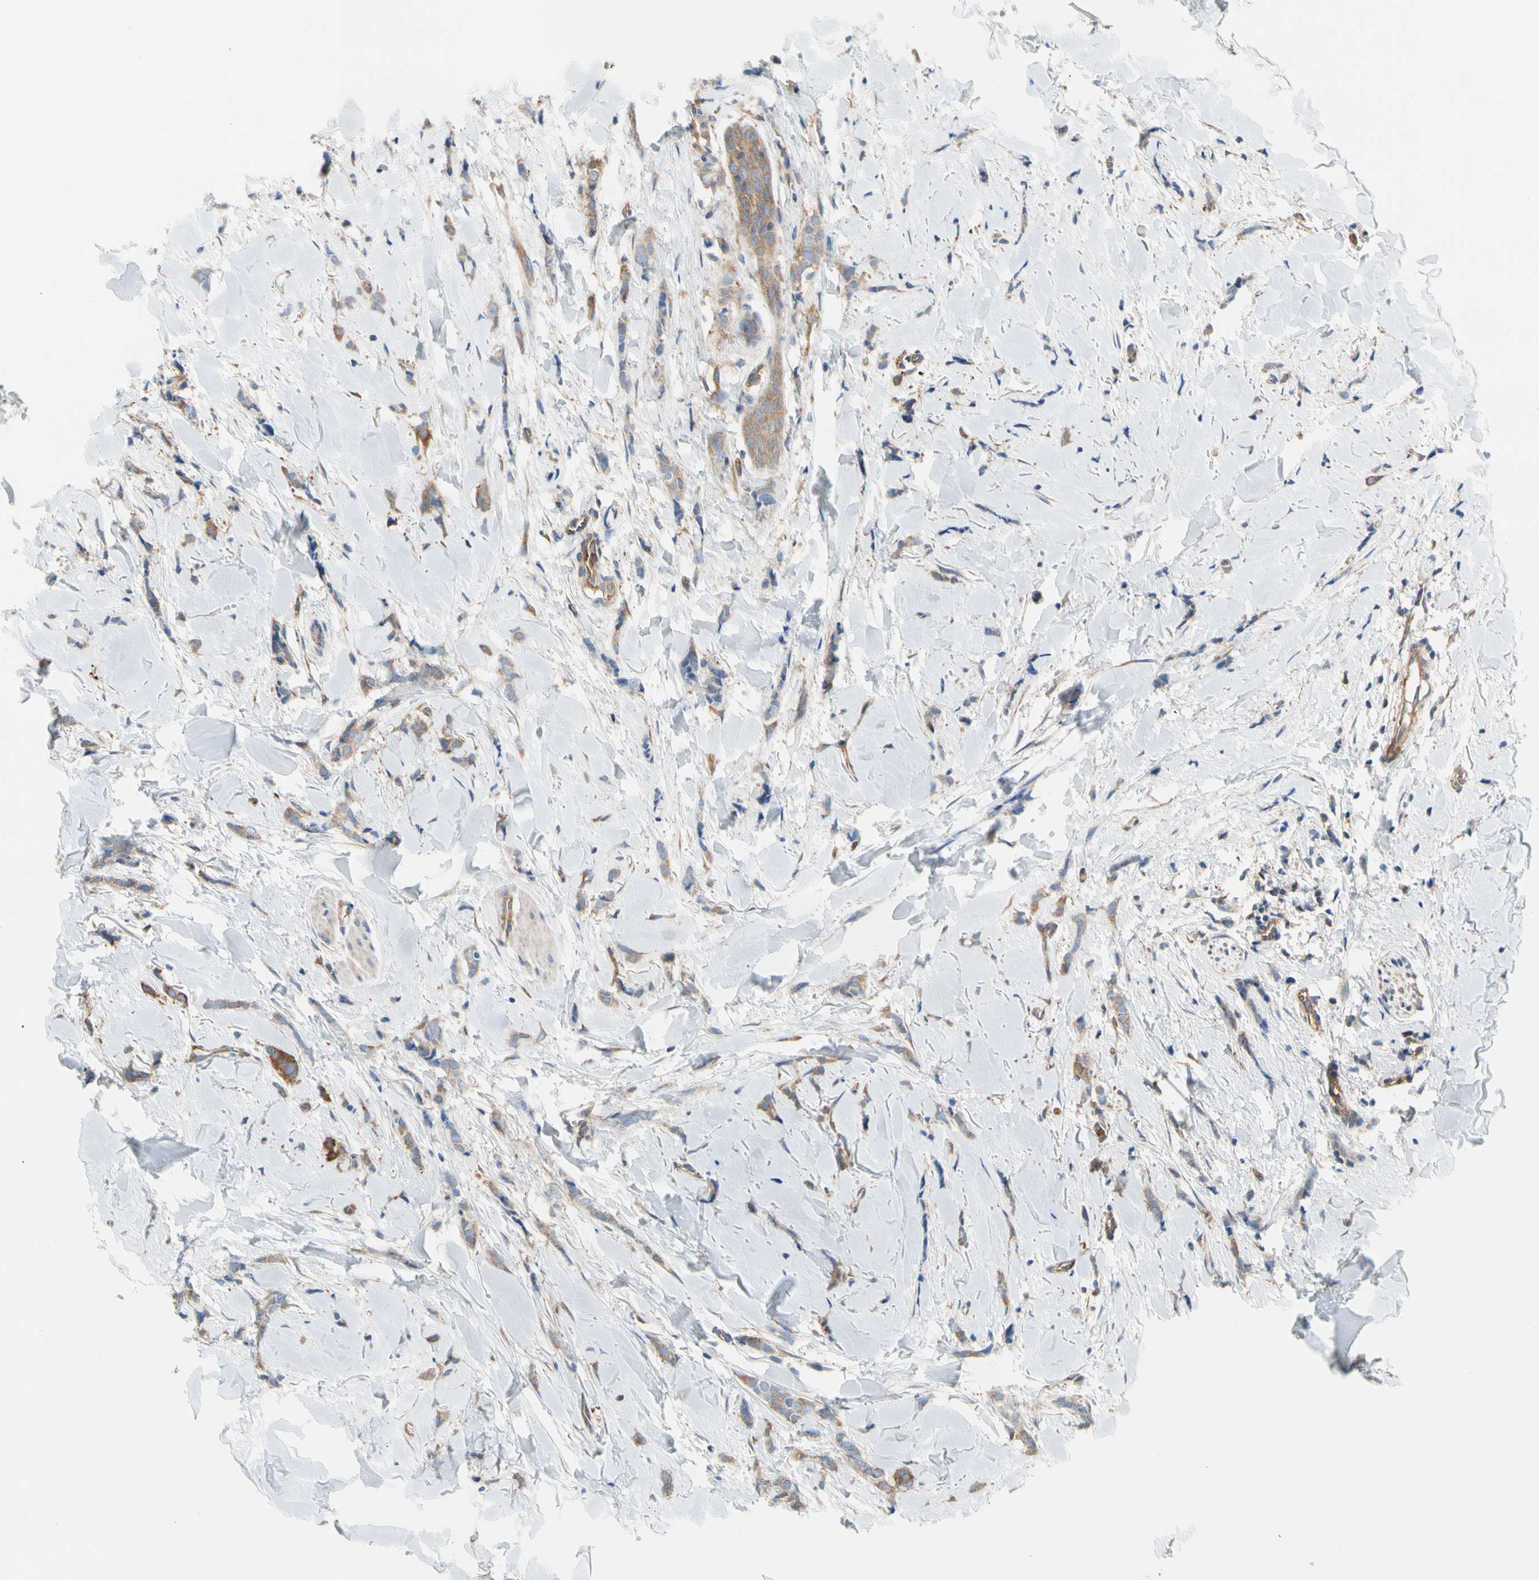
{"staining": {"intensity": "weak", "quantity": ">75%", "location": "cytoplasmic/membranous"}, "tissue": "breast cancer", "cell_type": "Tumor cells", "image_type": "cancer", "snomed": [{"axis": "morphology", "description": "Lobular carcinoma"}, {"axis": "topography", "description": "Skin"}, {"axis": "topography", "description": "Breast"}], "caption": "IHC of breast cancer (lobular carcinoma) demonstrates low levels of weak cytoplasmic/membranous staining in approximately >75% of tumor cells.", "gene": "GPHN", "patient": {"sex": "female", "age": 46}}